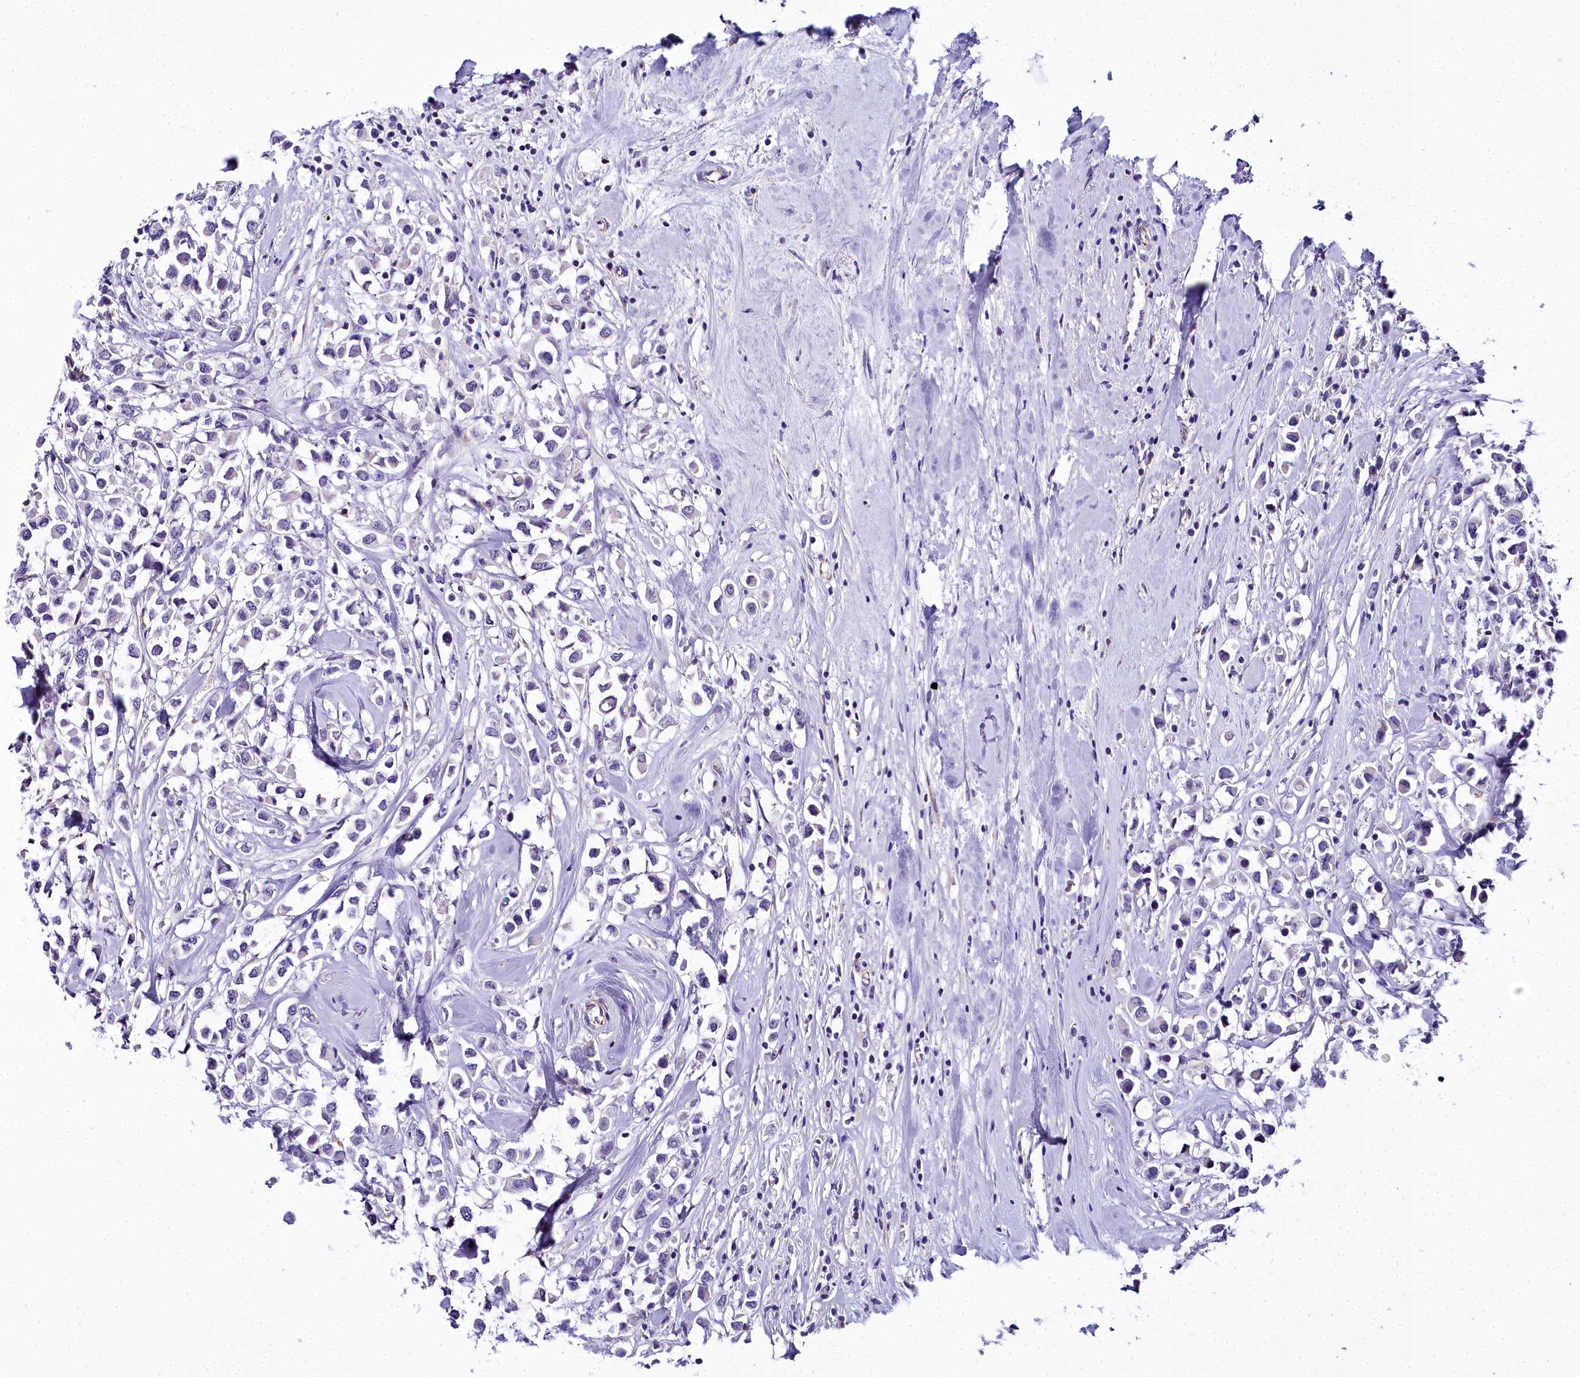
{"staining": {"intensity": "negative", "quantity": "none", "location": "none"}, "tissue": "breast cancer", "cell_type": "Tumor cells", "image_type": "cancer", "snomed": [{"axis": "morphology", "description": "Duct carcinoma"}, {"axis": "topography", "description": "Breast"}], "caption": "A photomicrograph of human breast cancer (intraductal carcinoma) is negative for staining in tumor cells. The staining was performed using DAB to visualize the protein expression in brown, while the nuclei were stained in blue with hematoxylin (Magnification: 20x).", "gene": "TIMM22", "patient": {"sex": "female", "age": 87}}